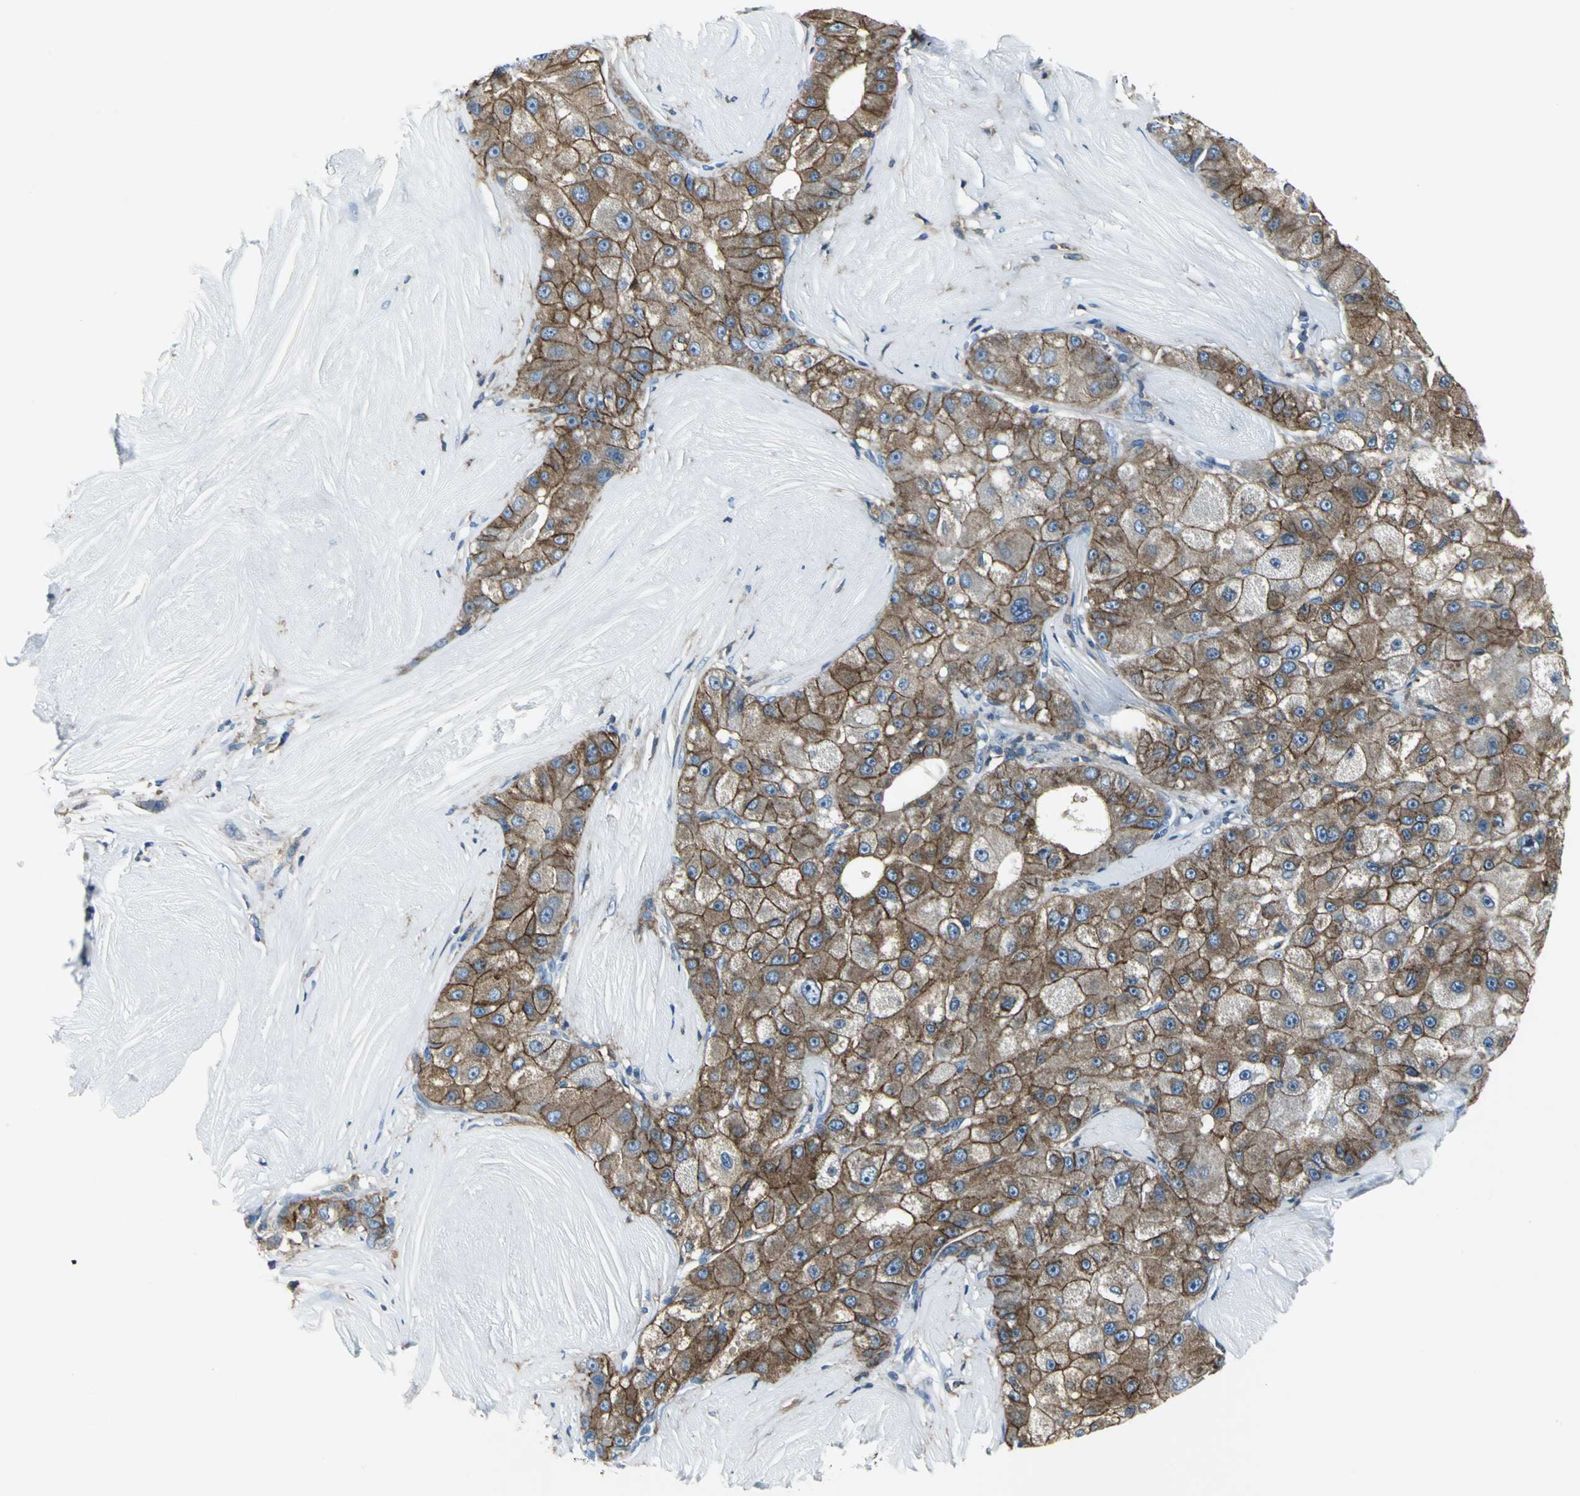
{"staining": {"intensity": "moderate", "quantity": "25%-75%", "location": "cytoplasmic/membranous"}, "tissue": "liver cancer", "cell_type": "Tumor cells", "image_type": "cancer", "snomed": [{"axis": "morphology", "description": "Carcinoma, Hepatocellular, NOS"}, {"axis": "topography", "description": "Liver"}], "caption": "Liver cancer stained with immunohistochemistry reveals moderate cytoplasmic/membranous staining in approximately 25%-75% of tumor cells.", "gene": "IQGAP2", "patient": {"sex": "male", "age": 80}}